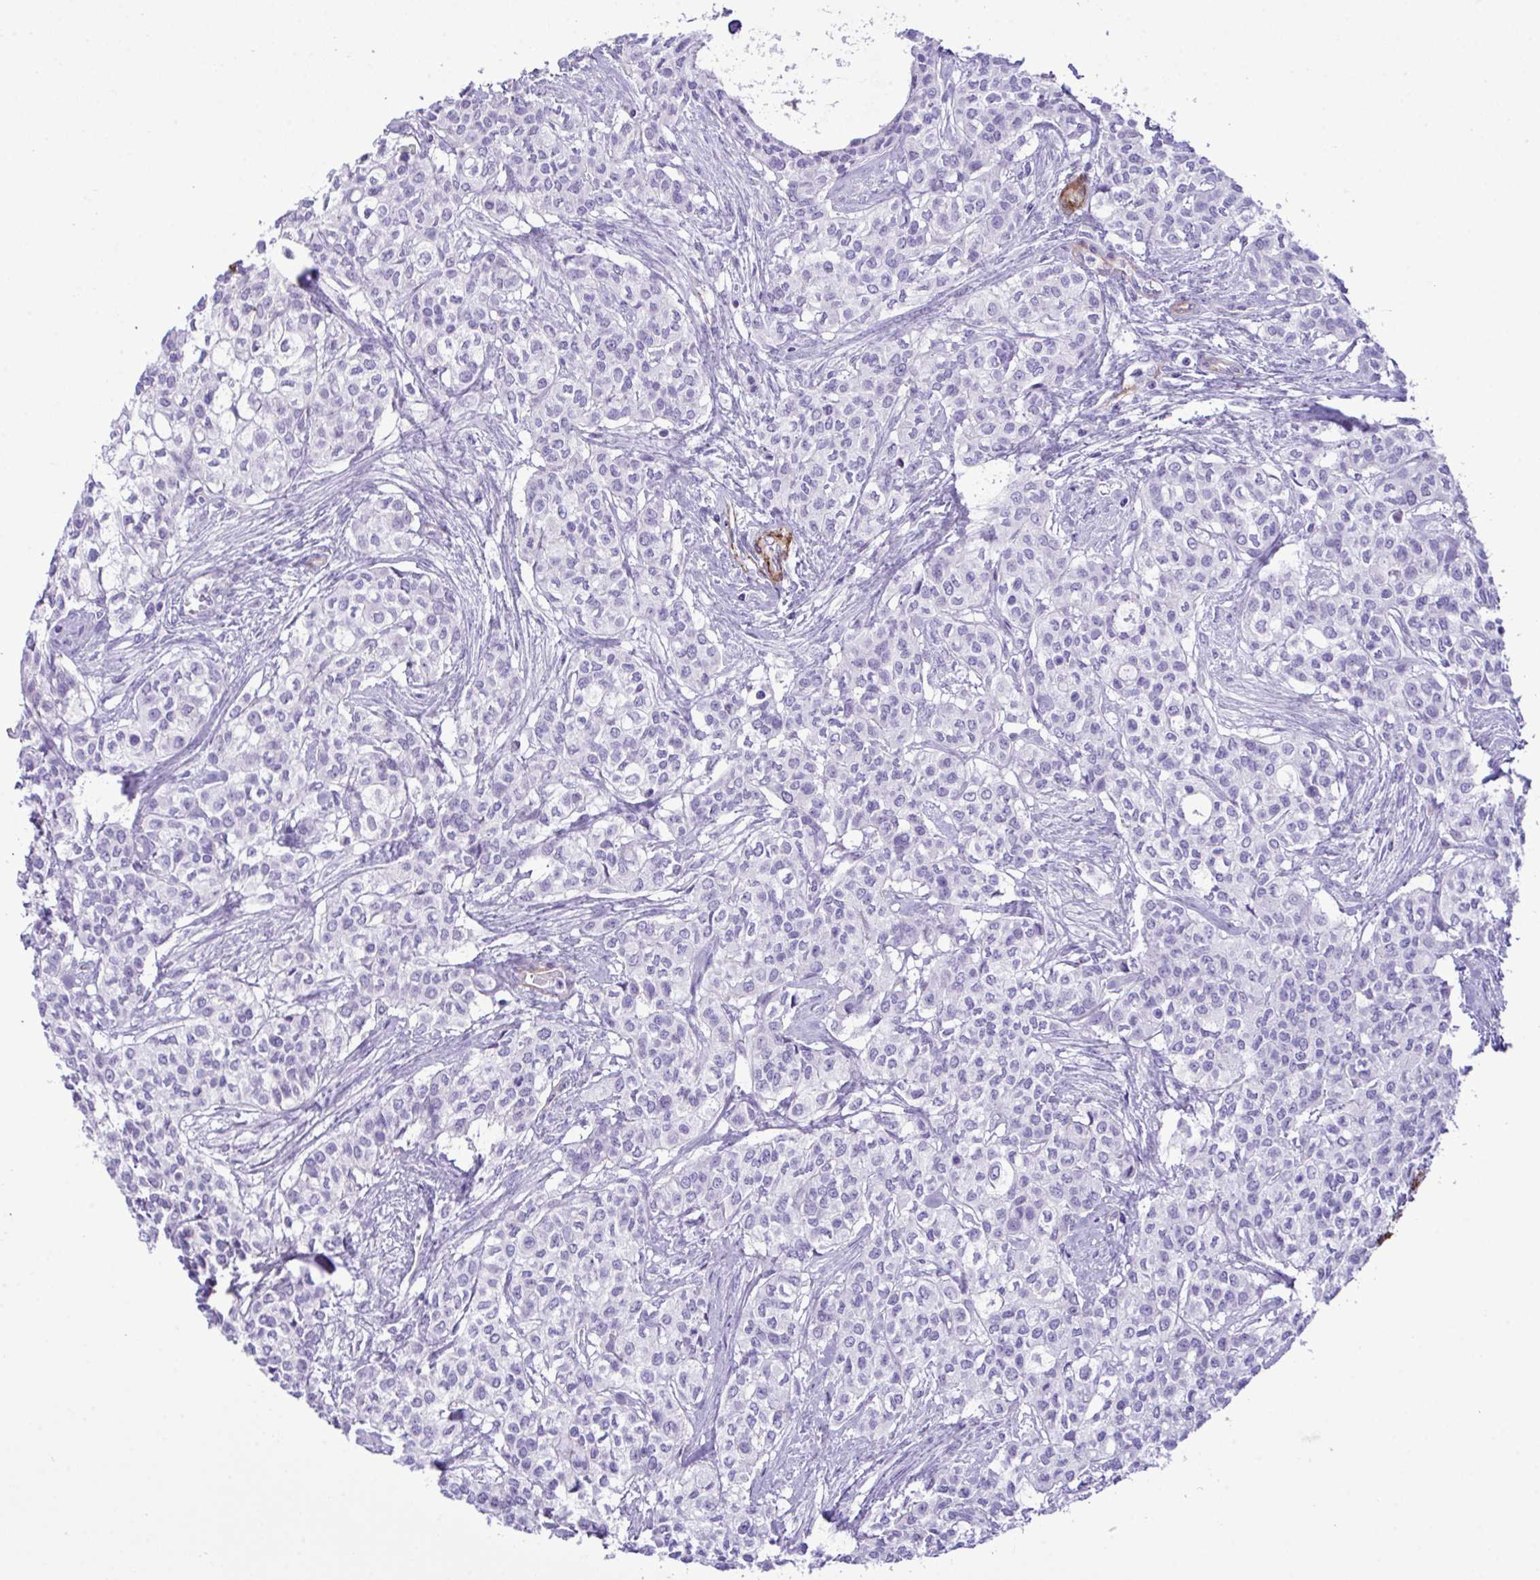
{"staining": {"intensity": "negative", "quantity": "none", "location": "none"}, "tissue": "head and neck cancer", "cell_type": "Tumor cells", "image_type": "cancer", "snomed": [{"axis": "morphology", "description": "Adenocarcinoma, NOS"}, {"axis": "topography", "description": "Head-Neck"}], "caption": "IHC photomicrograph of neoplastic tissue: human adenocarcinoma (head and neck) stained with DAB (3,3'-diaminobenzidine) demonstrates no significant protein positivity in tumor cells.", "gene": "SYNPO2L", "patient": {"sex": "male", "age": 81}}